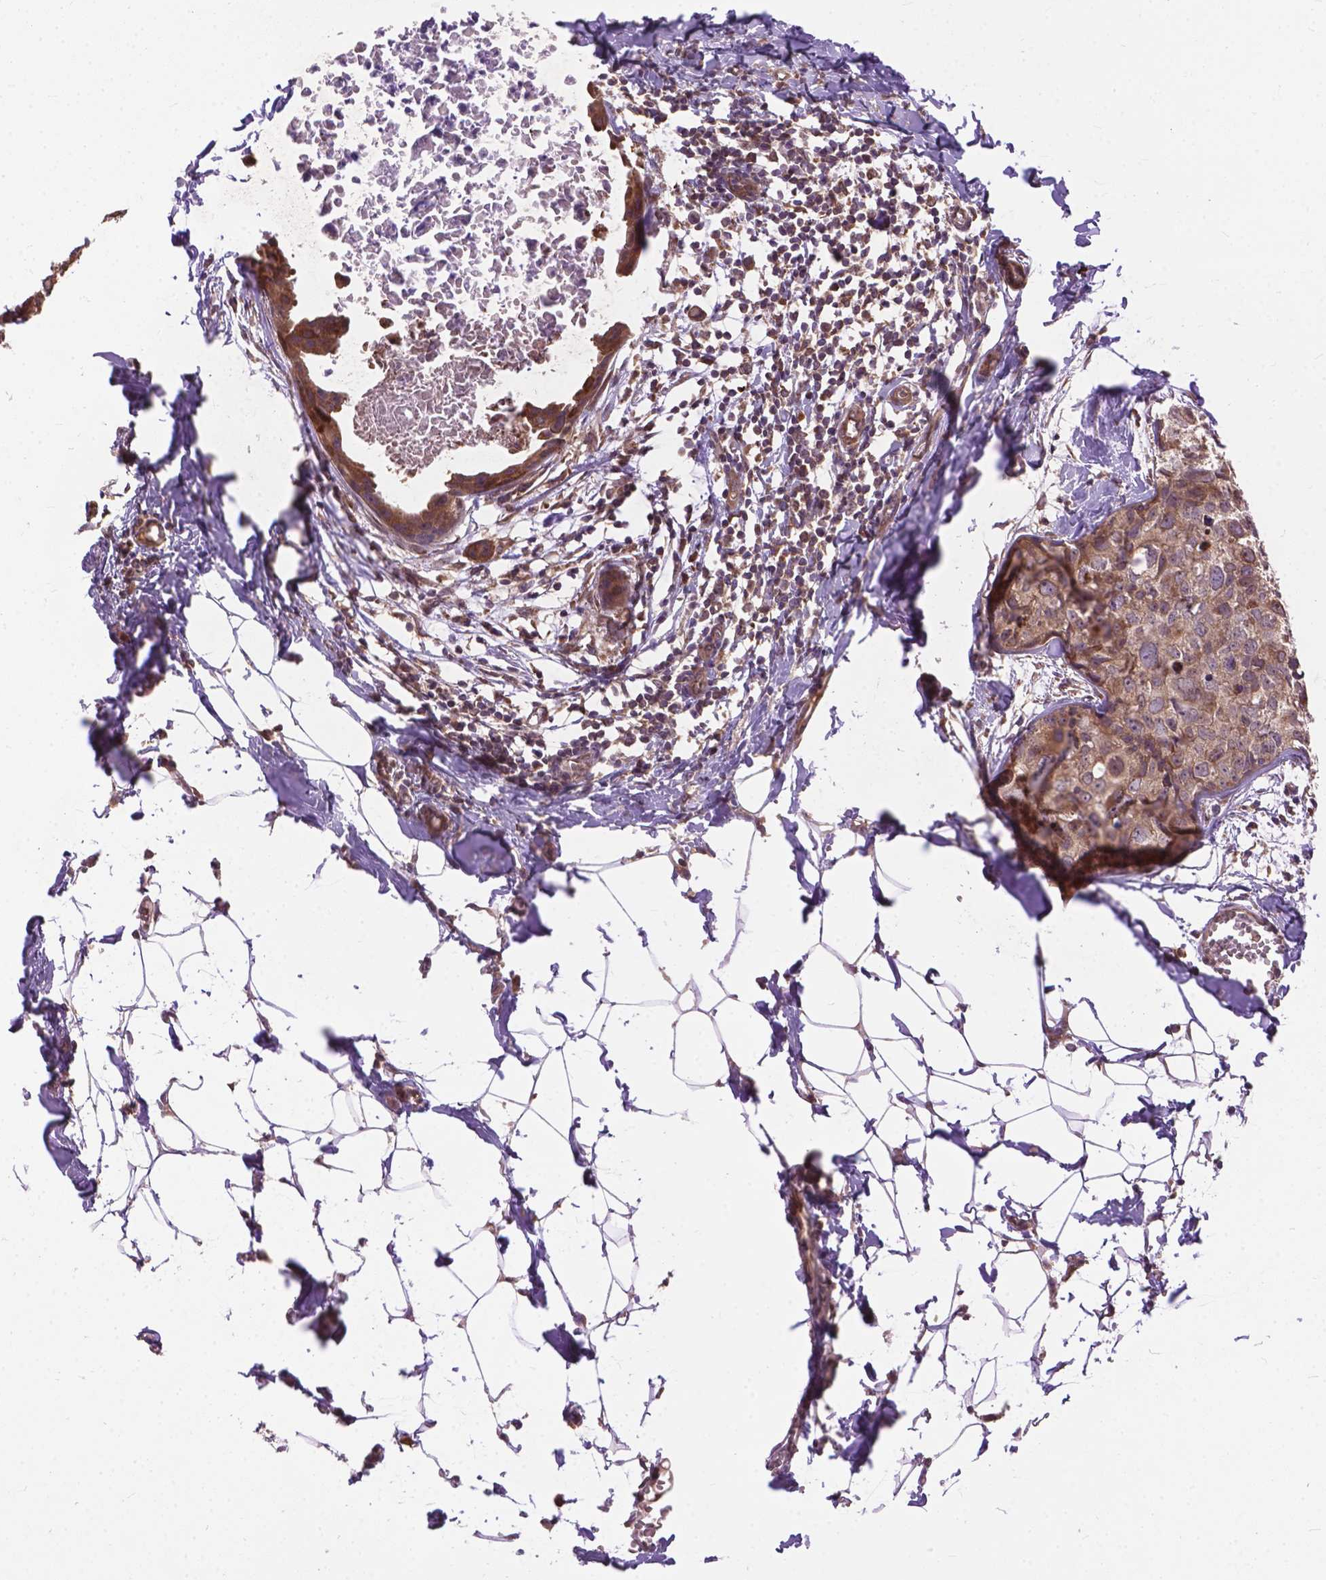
{"staining": {"intensity": "weak", "quantity": ">75%", "location": "cytoplasmic/membranous"}, "tissue": "breast cancer", "cell_type": "Tumor cells", "image_type": "cancer", "snomed": [{"axis": "morphology", "description": "Duct carcinoma"}, {"axis": "topography", "description": "Breast"}], "caption": "Protein expression analysis of human breast cancer reveals weak cytoplasmic/membranous expression in approximately >75% of tumor cells.", "gene": "ZNF616", "patient": {"sex": "female", "age": 38}}